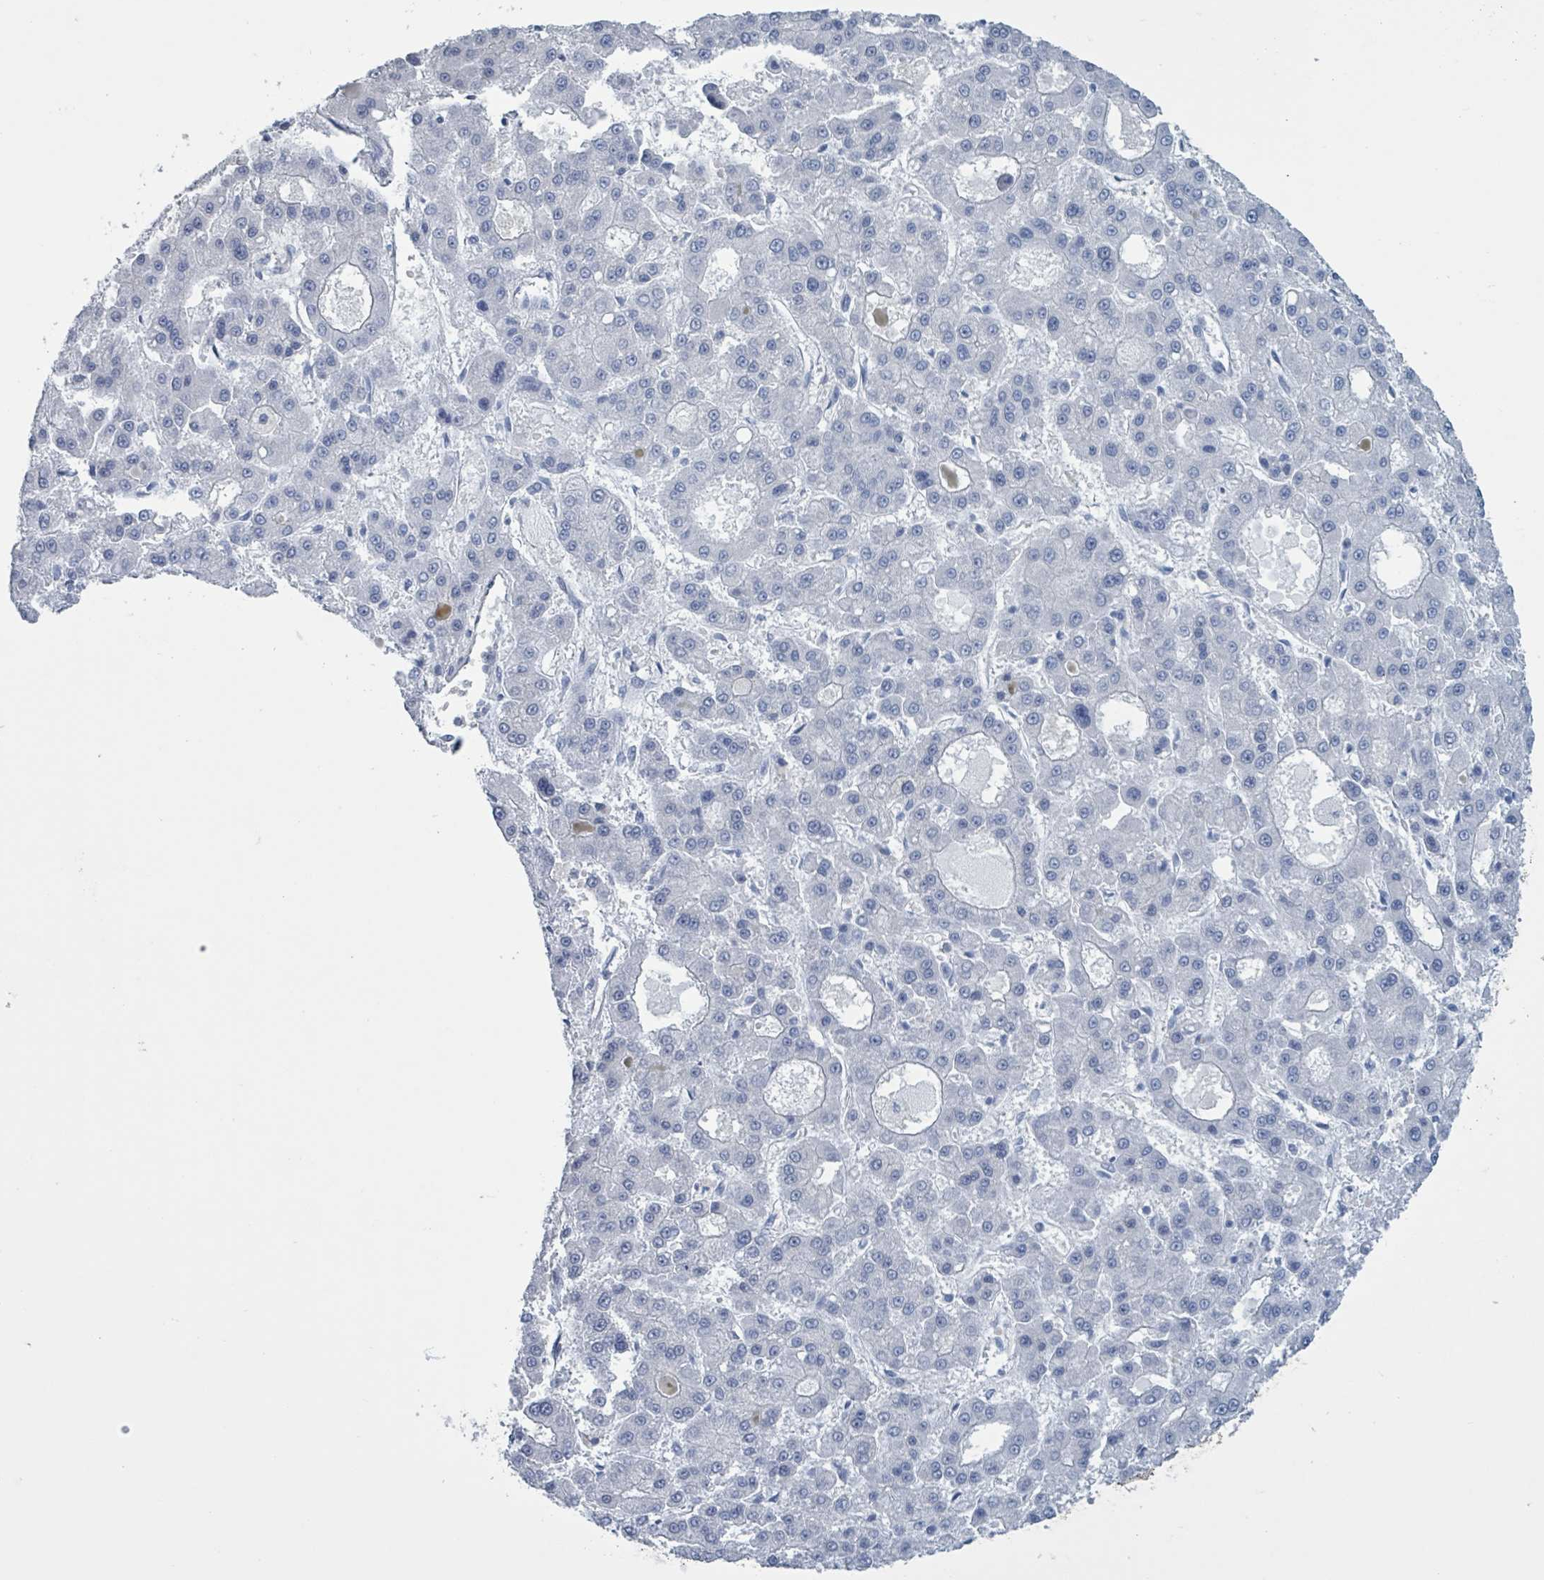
{"staining": {"intensity": "negative", "quantity": "none", "location": "none"}, "tissue": "liver cancer", "cell_type": "Tumor cells", "image_type": "cancer", "snomed": [{"axis": "morphology", "description": "Carcinoma, Hepatocellular, NOS"}, {"axis": "topography", "description": "Liver"}], "caption": "DAB immunohistochemical staining of liver hepatocellular carcinoma reveals no significant expression in tumor cells.", "gene": "CT45A5", "patient": {"sex": "male", "age": 70}}